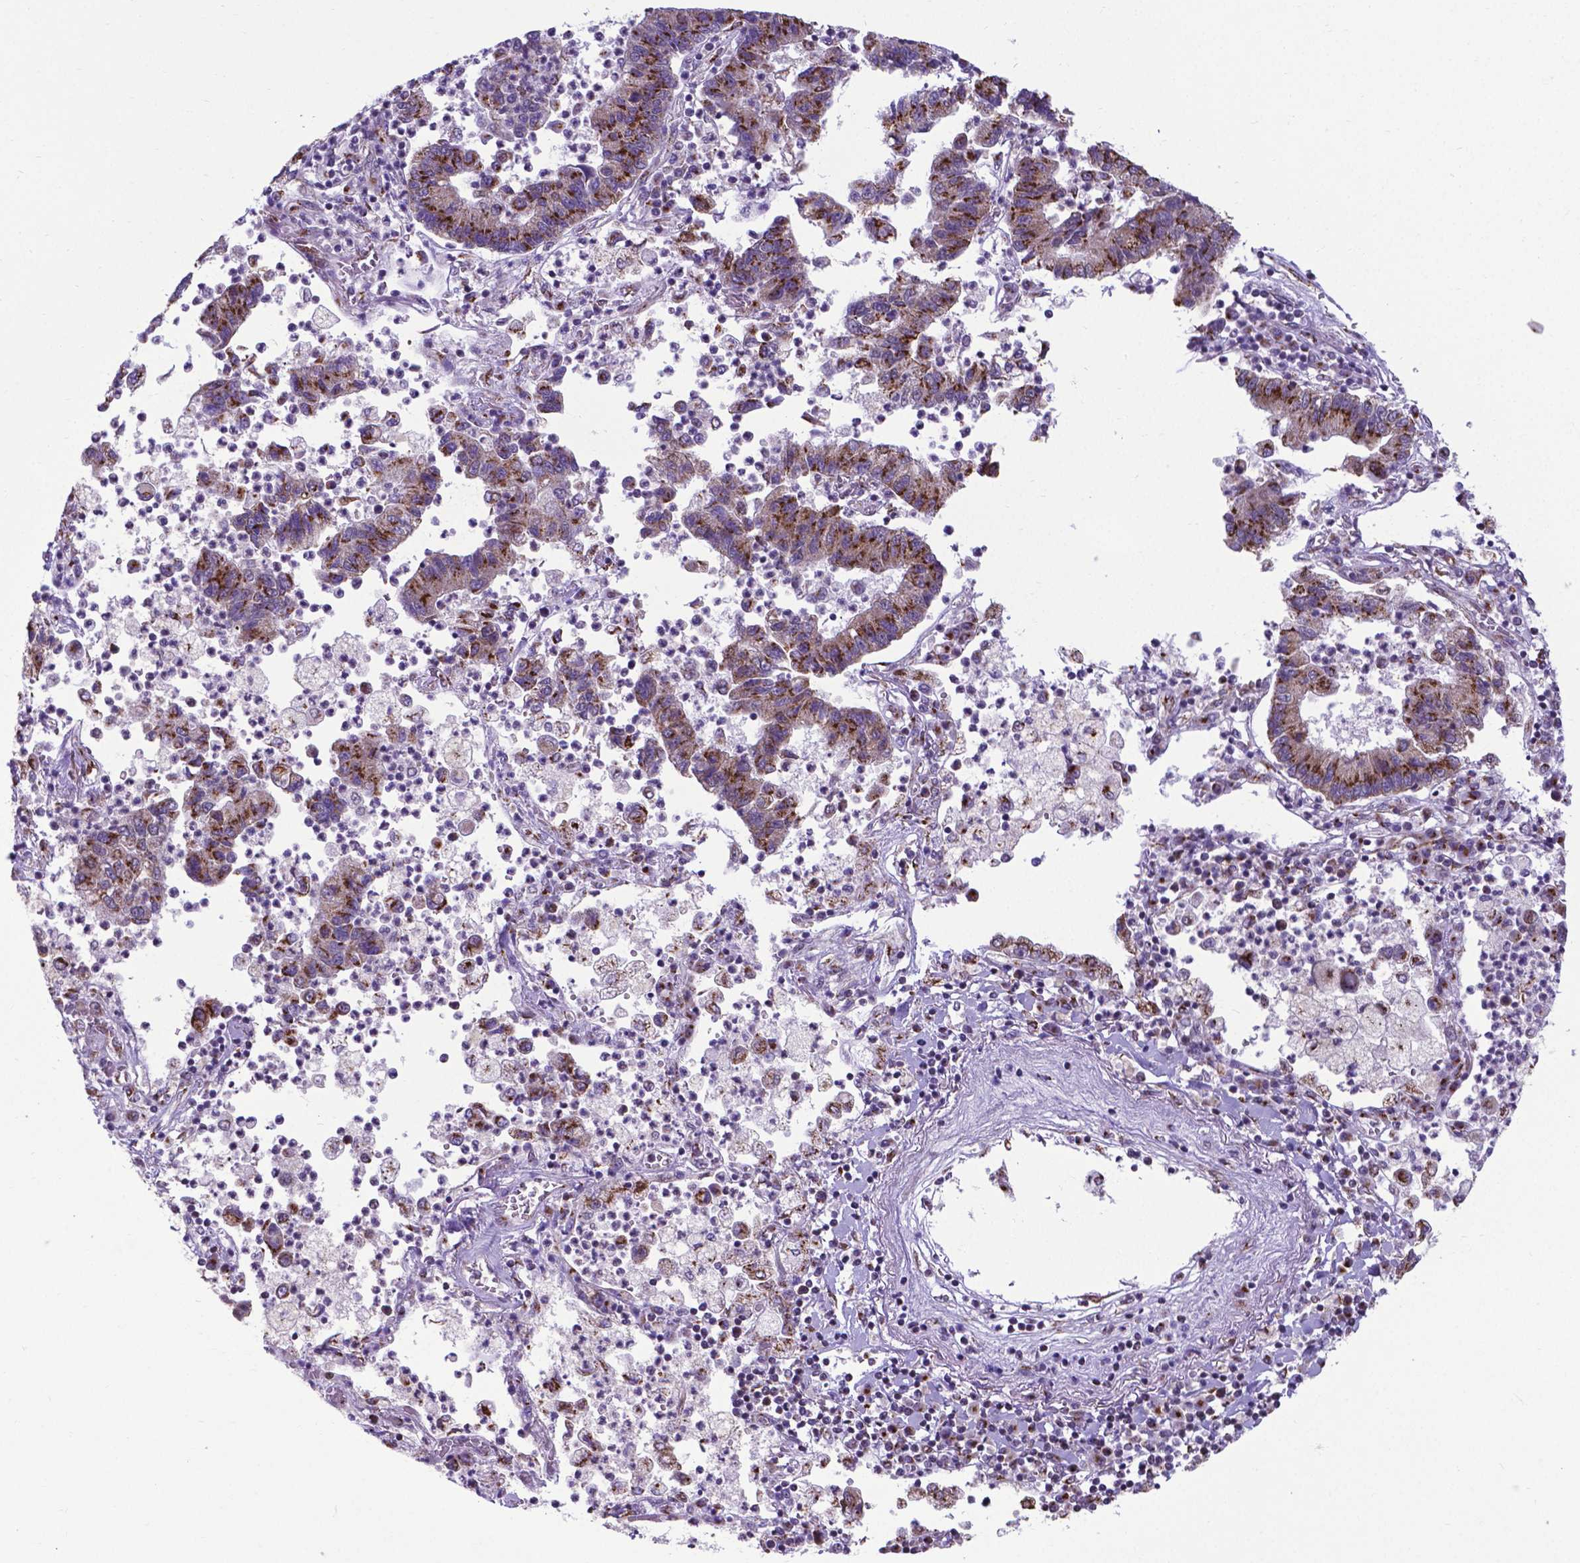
{"staining": {"intensity": "strong", "quantity": "25%-75%", "location": "cytoplasmic/membranous"}, "tissue": "lung cancer", "cell_type": "Tumor cells", "image_type": "cancer", "snomed": [{"axis": "morphology", "description": "Adenocarcinoma, NOS"}, {"axis": "topography", "description": "Lung"}], "caption": "The micrograph displays immunohistochemical staining of lung cancer (adenocarcinoma). There is strong cytoplasmic/membranous positivity is identified in about 25%-75% of tumor cells.", "gene": "MRPL10", "patient": {"sex": "female", "age": 57}}